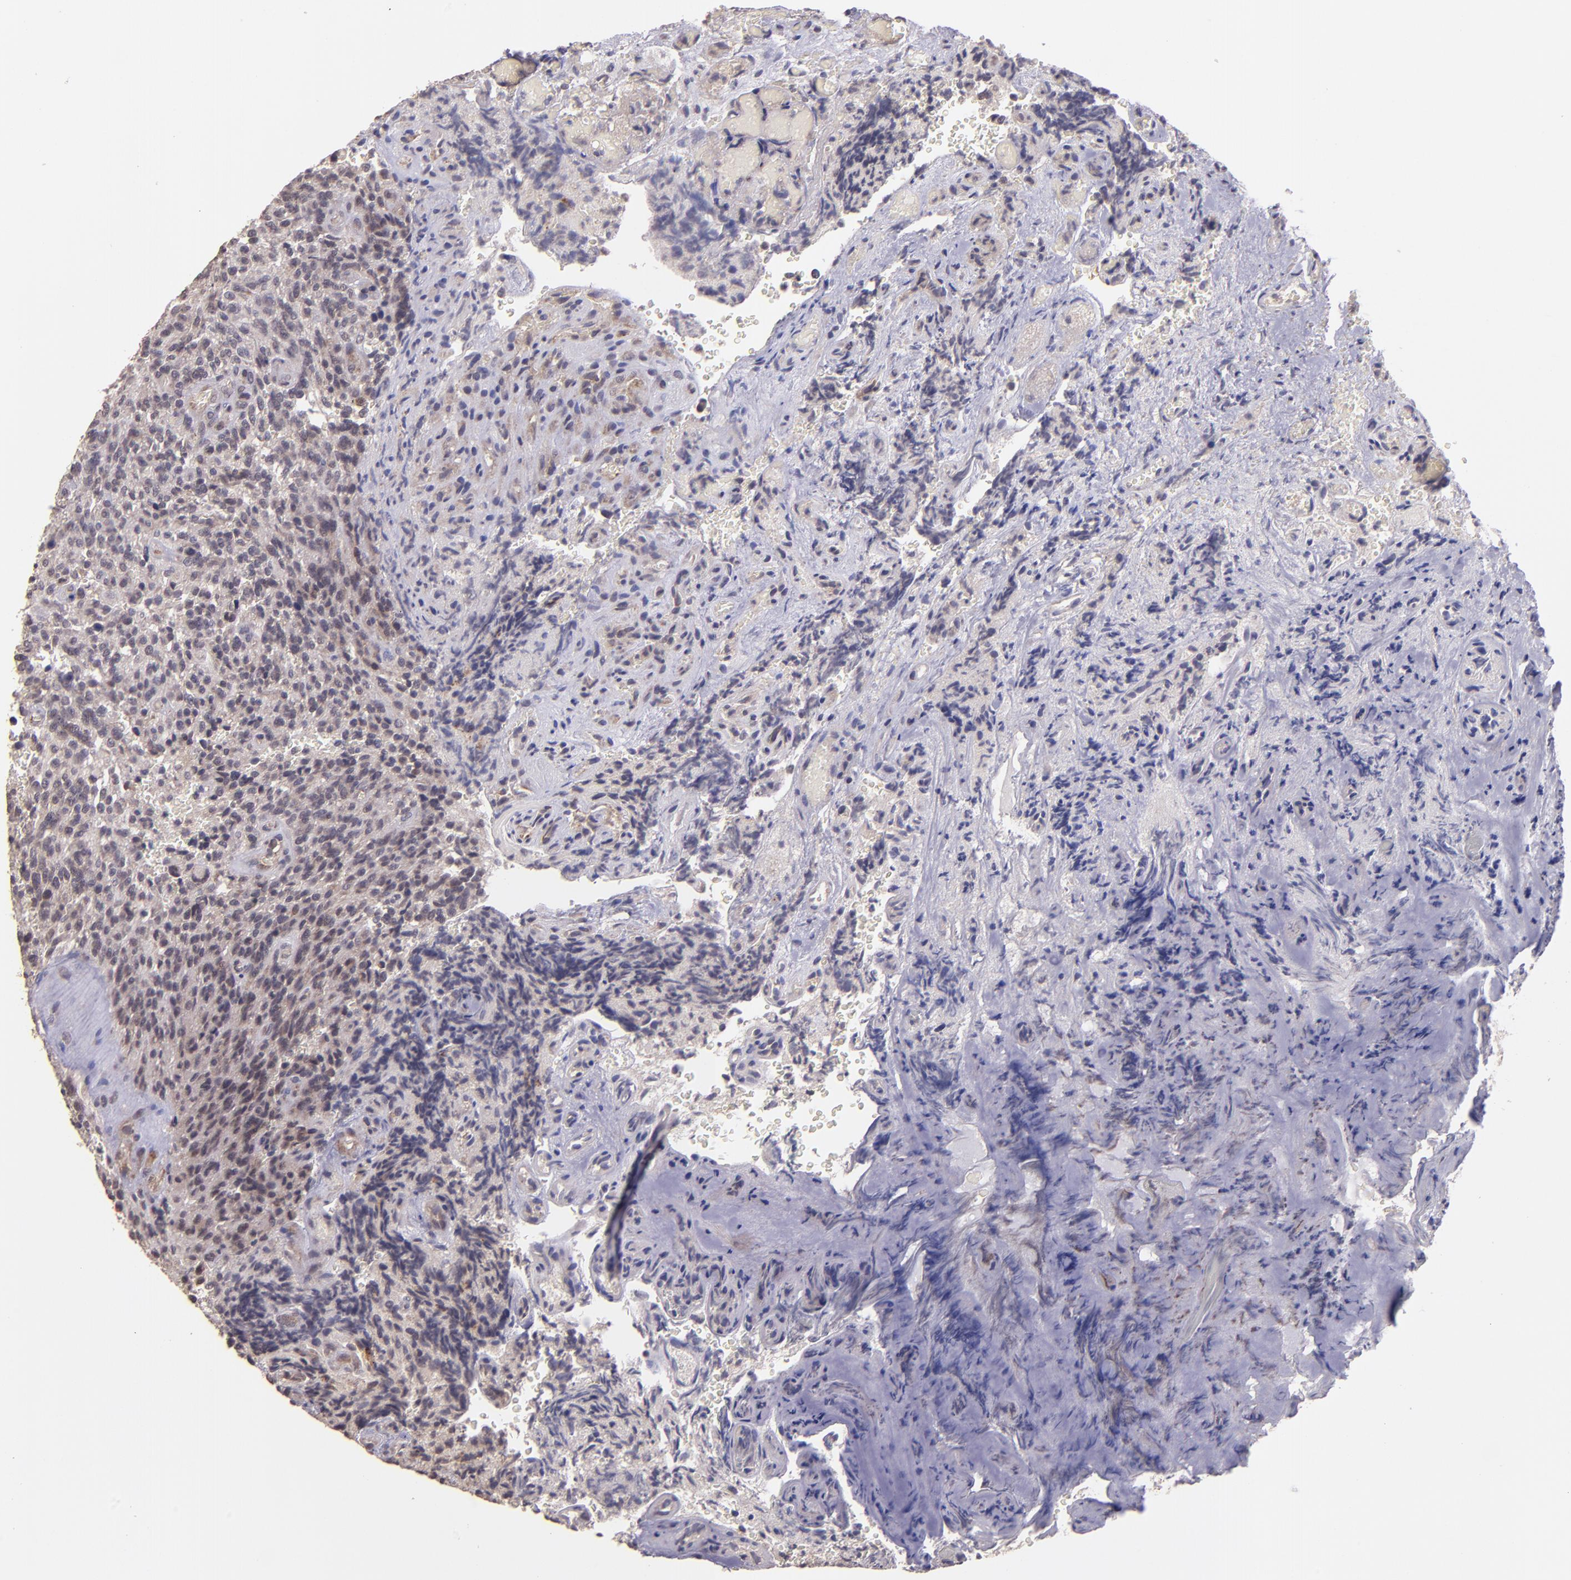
{"staining": {"intensity": "weak", "quantity": ">75%", "location": "cytoplasmic/membranous"}, "tissue": "glioma", "cell_type": "Tumor cells", "image_type": "cancer", "snomed": [{"axis": "morphology", "description": "Normal tissue, NOS"}, {"axis": "morphology", "description": "Glioma, malignant, High grade"}, {"axis": "topography", "description": "Cerebral cortex"}], "caption": "Brown immunohistochemical staining in human glioma reveals weak cytoplasmic/membranous positivity in about >75% of tumor cells.", "gene": "TAF7L", "patient": {"sex": "male", "age": 56}}